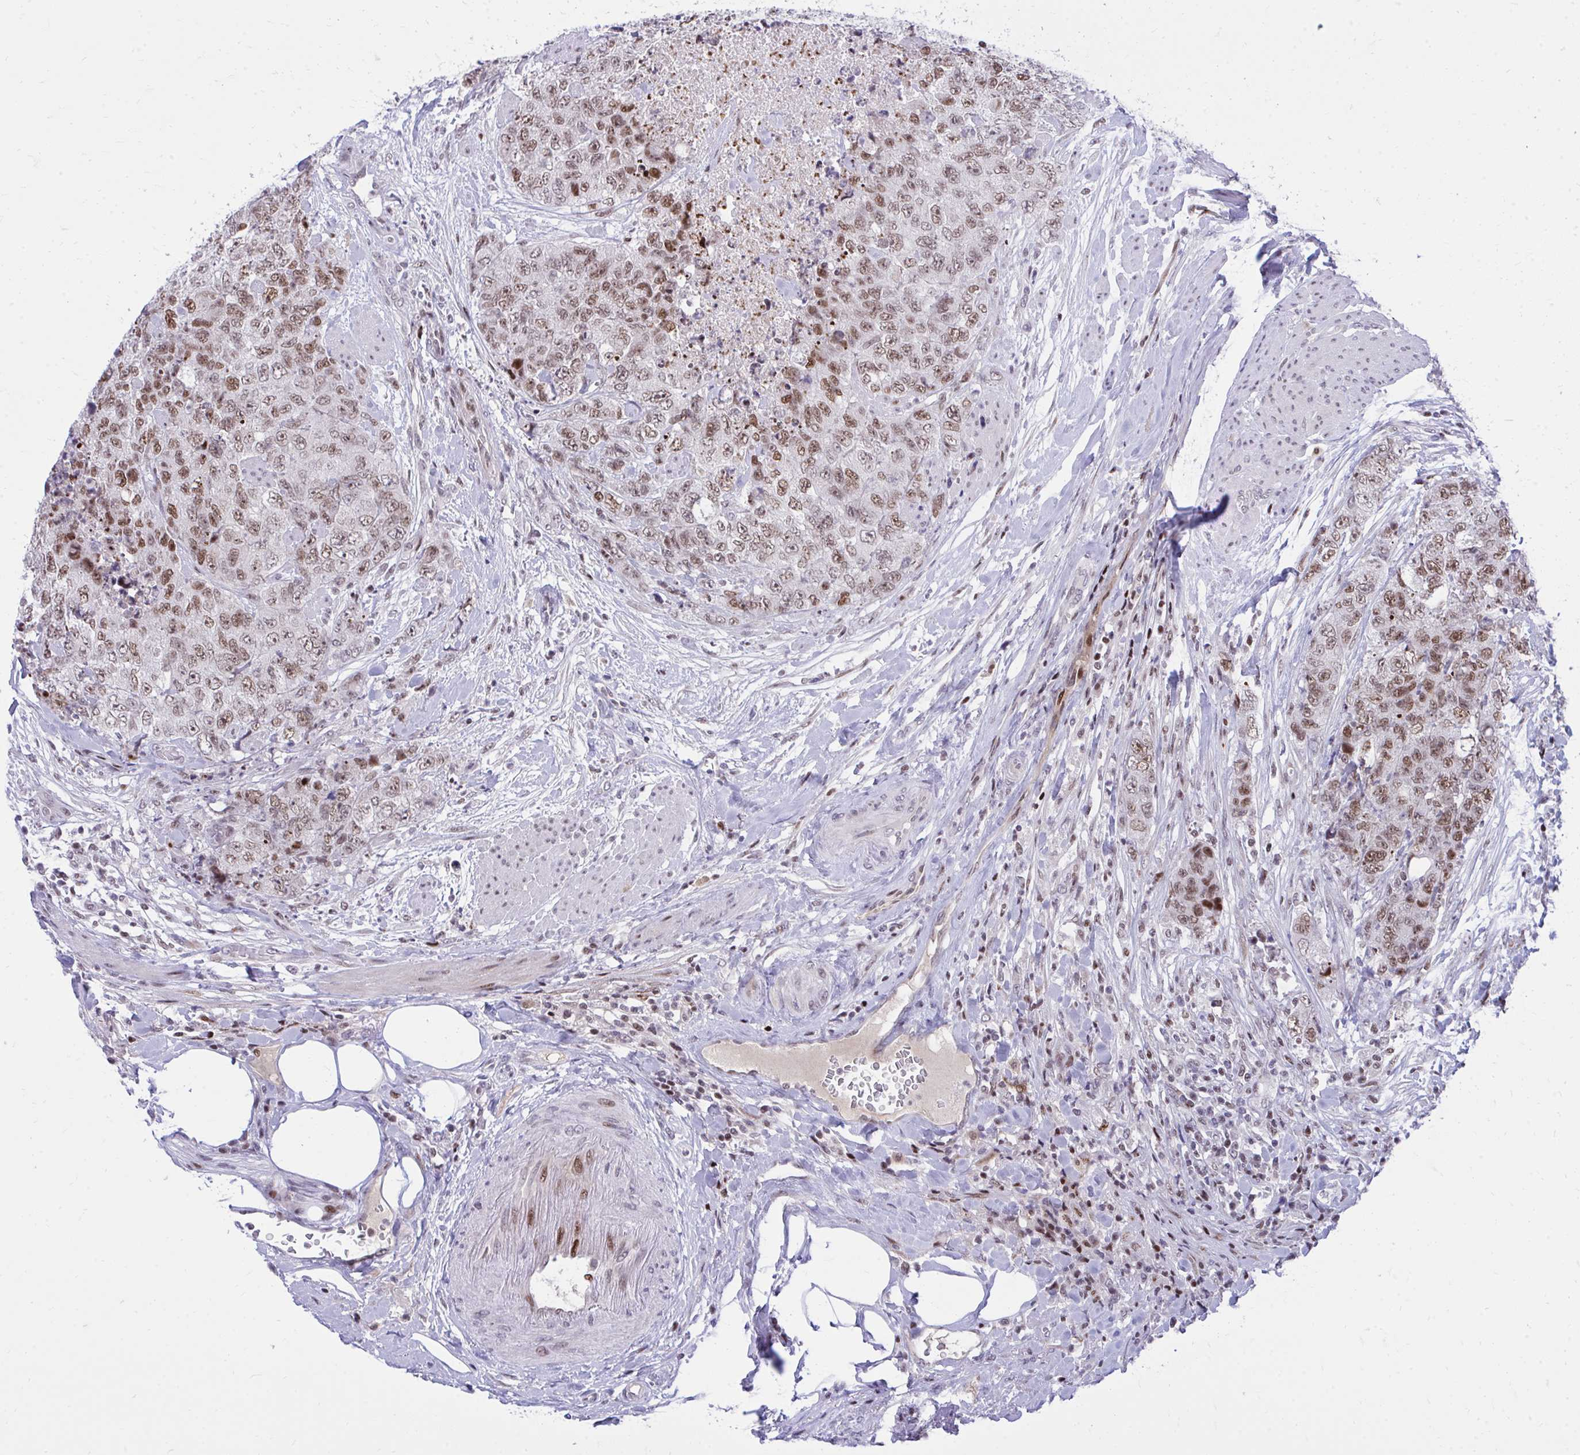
{"staining": {"intensity": "moderate", "quantity": ">75%", "location": "nuclear"}, "tissue": "urothelial cancer", "cell_type": "Tumor cells", "image_type": "cancer", "snomed": [{"axis": "morphology", "description": "Urothelial carcinoma, High grade"}, {"axis": "topography", "description": "Urinary bladder"}], "caption": "Urothelial cancer stained with DAB IHC exhibits medium levels of moderate nuclear expression in approximately >75% of tumor cells. (DAB = brown stain, brightfield microscopy at high magnification).", "gene": "C14orf39", "patient": {"sex": "female", "age": 78}}